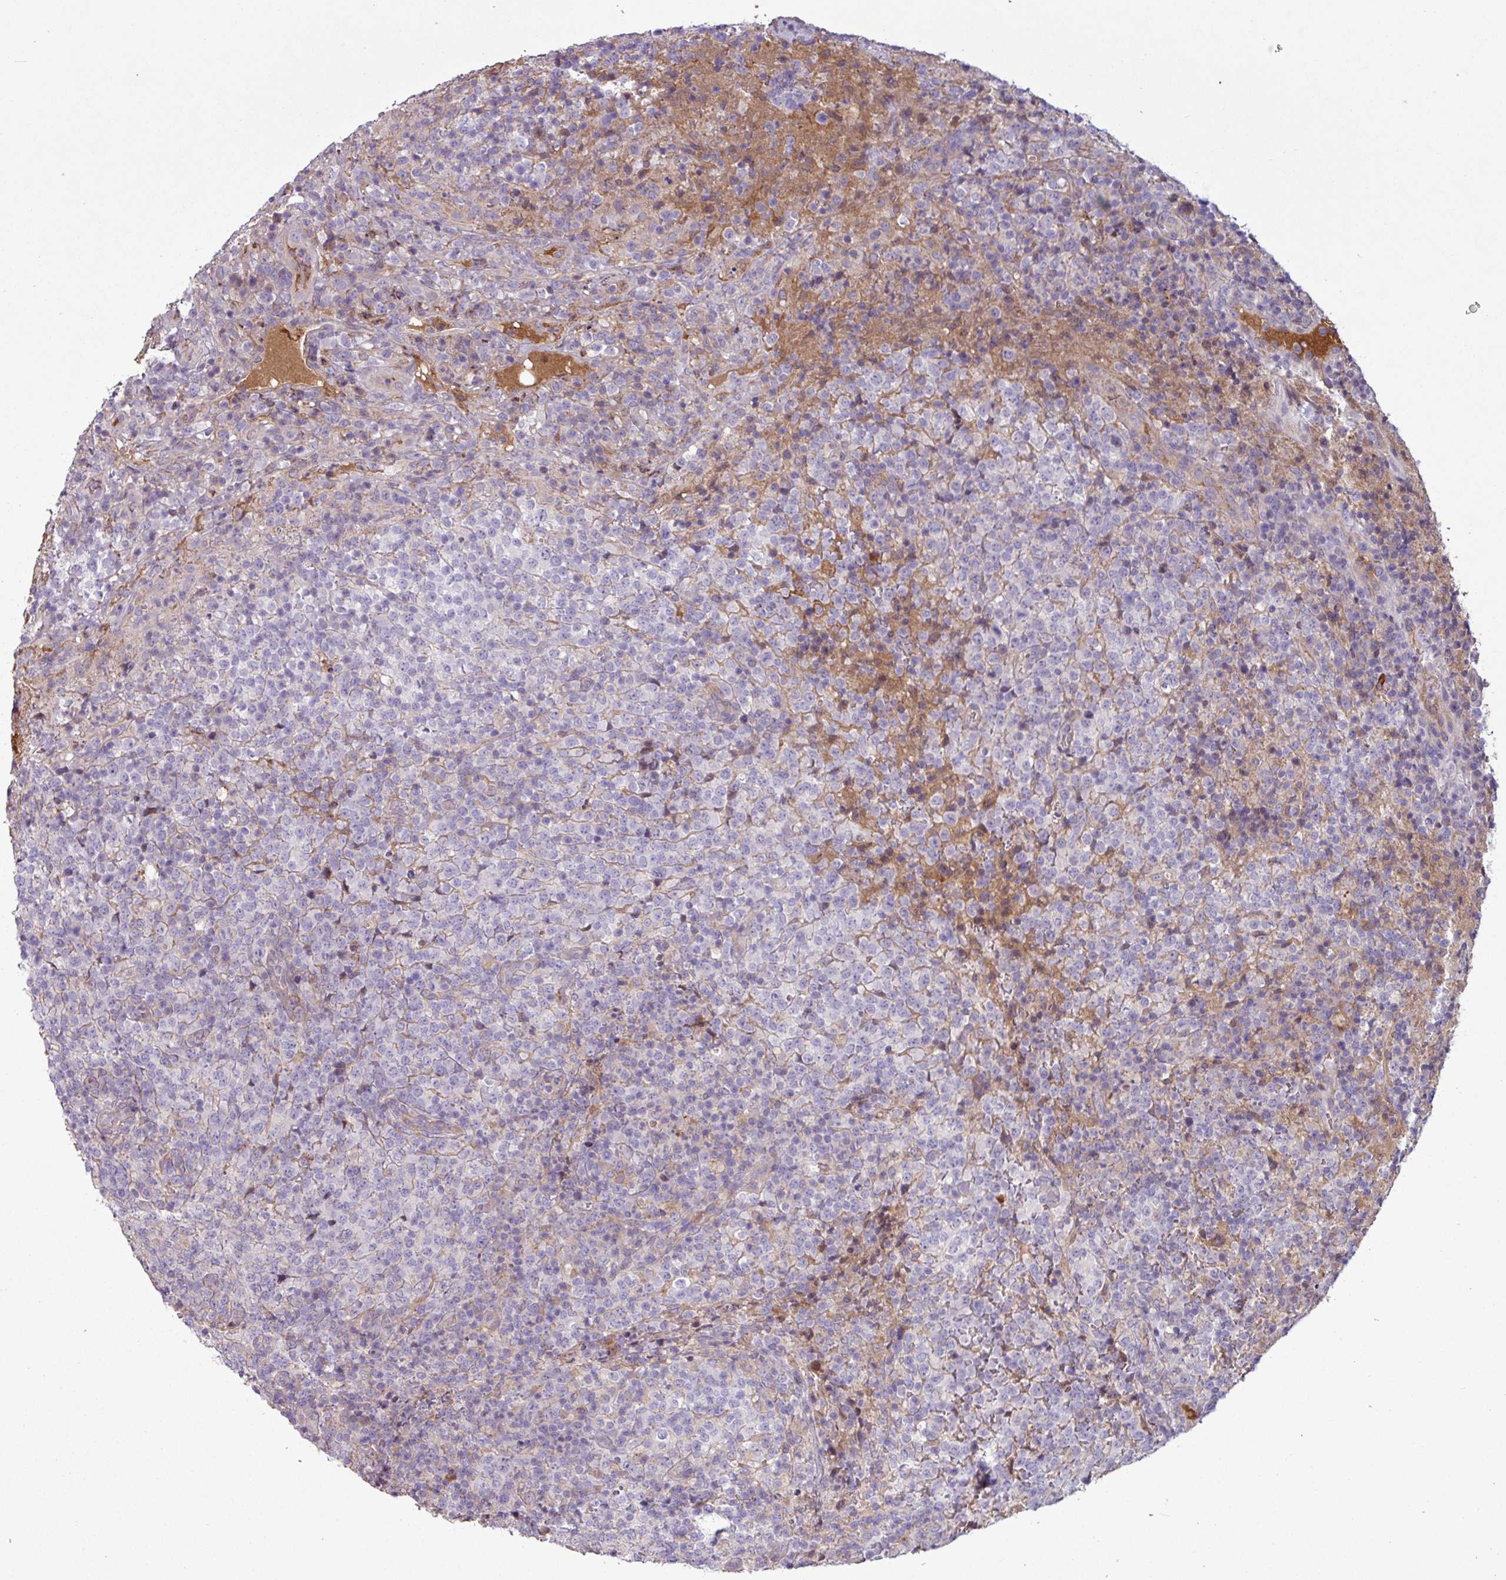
{"staining": {"intensity": "negative", "quantity": "none", "location": "none"}, "tissue": "lymphoma", "cell_type": "Tumor cells", "image_type": "cancer", "snomed": [{"axis": "morphology", "description": "Malignant lymphoma, non-Hodgkin's type, High grade"}, {"axis": "topography", "description": "Lymph node"}], "caption": "Tumor cells show no significant protein expression in lymphoma.", "gene": "C4B", "patient": {"sex": "male", "age": 54}}